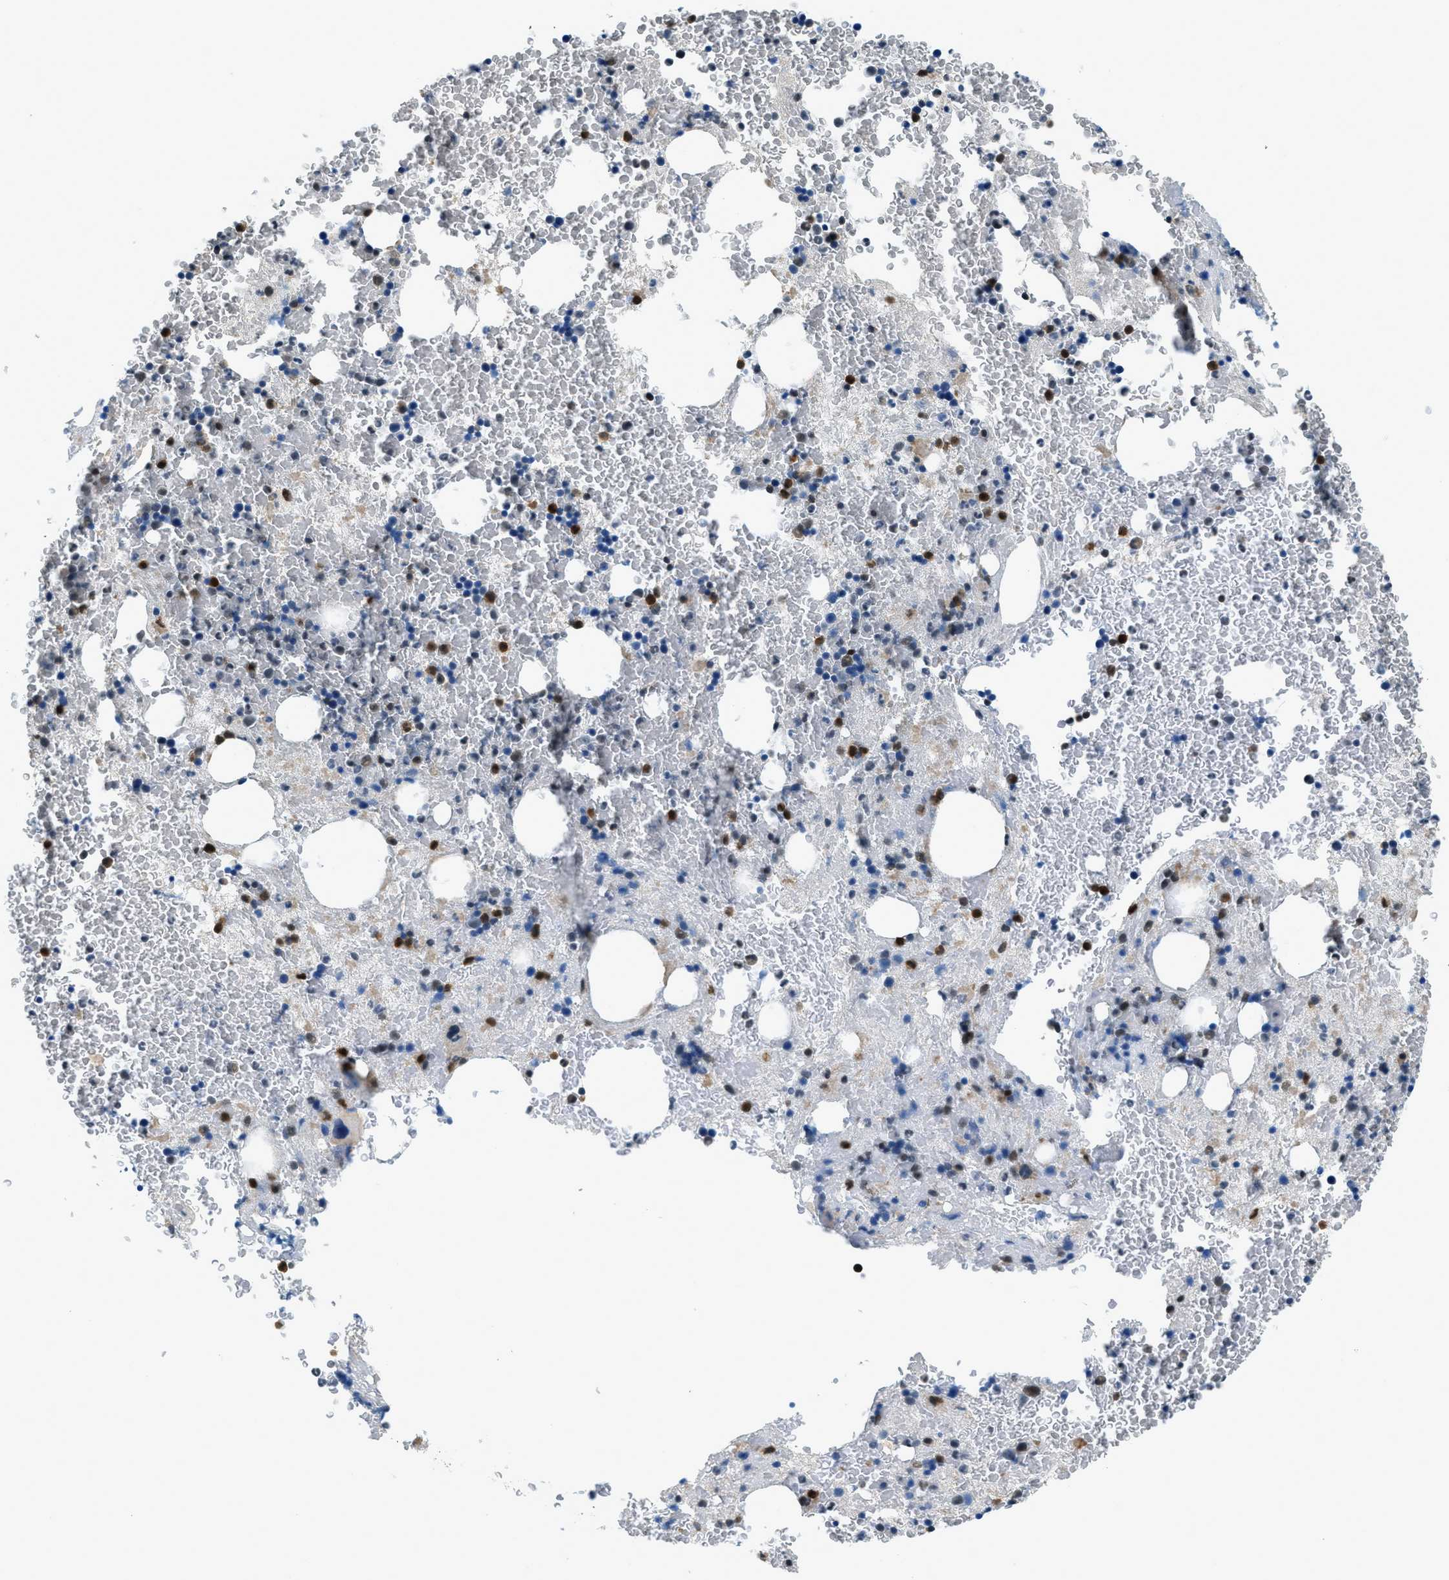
{"staining": {"intensity": "strong", "quantity": "25%-75%", "location": "nuclear"}, "tissue": "bone marrow", "cell_type": "Hematopoietic cells", "image_type": "normal", "snomed": [{"axis": "morphology", "description": "Normal tissue, NOS"}, {"axis": "morphology", "description": "Inflammation, NOS"}, {"axis": "topography", "description": "Bone marrow"}], "caption": "Brown immunohistochemical staining in unremarkable human bone marrow displays strong nuclear expression in about 25%-75% of hematopoietic cells. (brown staining indicates protein expression, while blue staining denotes nuclei).", "gene": "OGFR", "patient": {"sex": "male", "age": 63}}